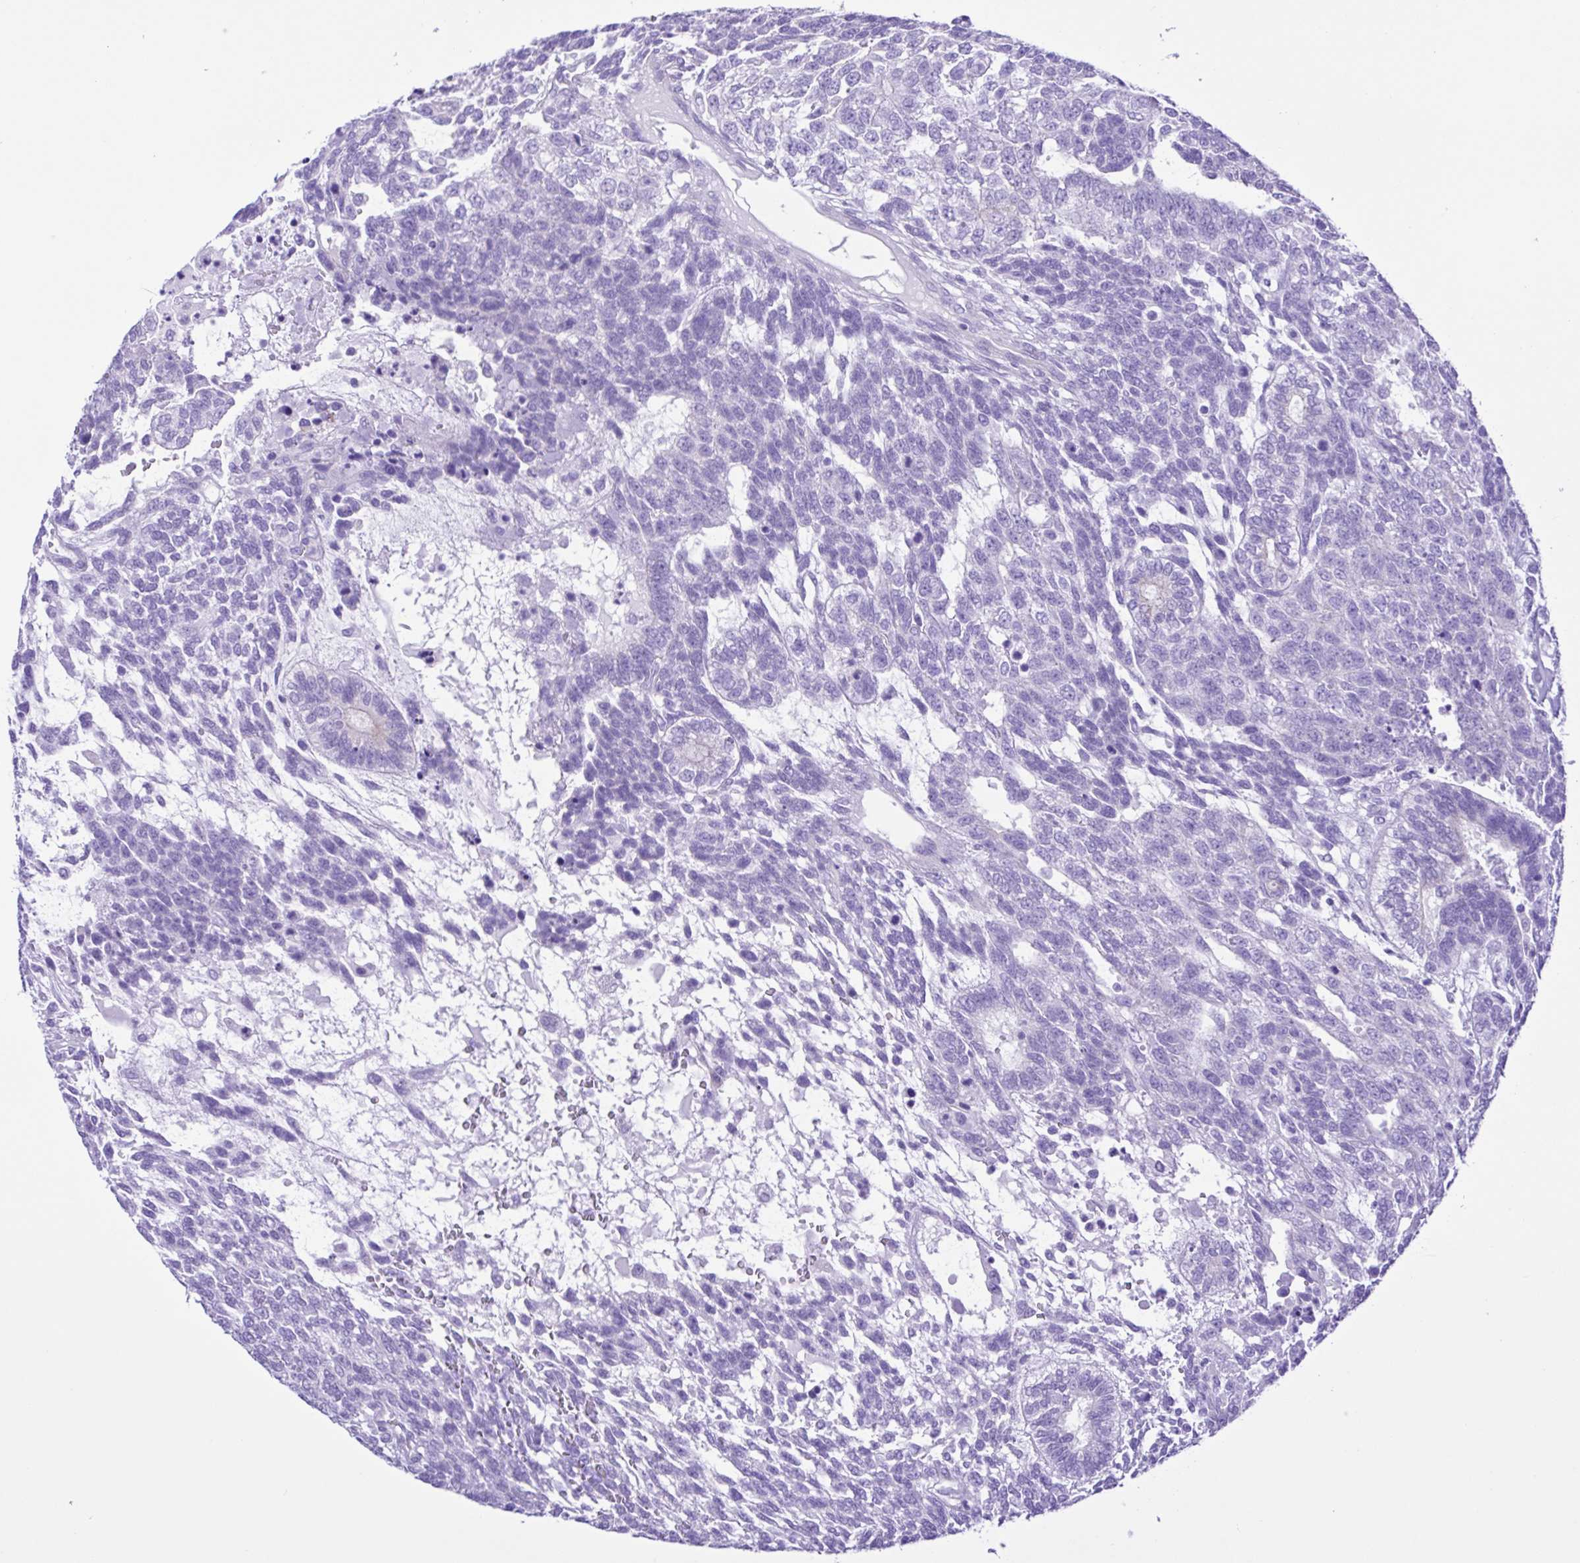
{"staining": {"intensity": "negative", "quantity": "none", "location": "none"}, "tissue": "testis cancer", "cell_type": "Tumor cells", "image_type": "cancer", "snomed": [{"axis": "morphology", "description": "Carcinoma, Embryonal, NOS"}, {"axis": "topography", "description": "Testis"}], "caption": "A high-resolution micrograph shows immunohistochemistry staining of testis cancer, which exhibits no significant positivity in tumor cells.", "gene": "CYP11A1", "patient": {"sex": "male", "age": 23}}